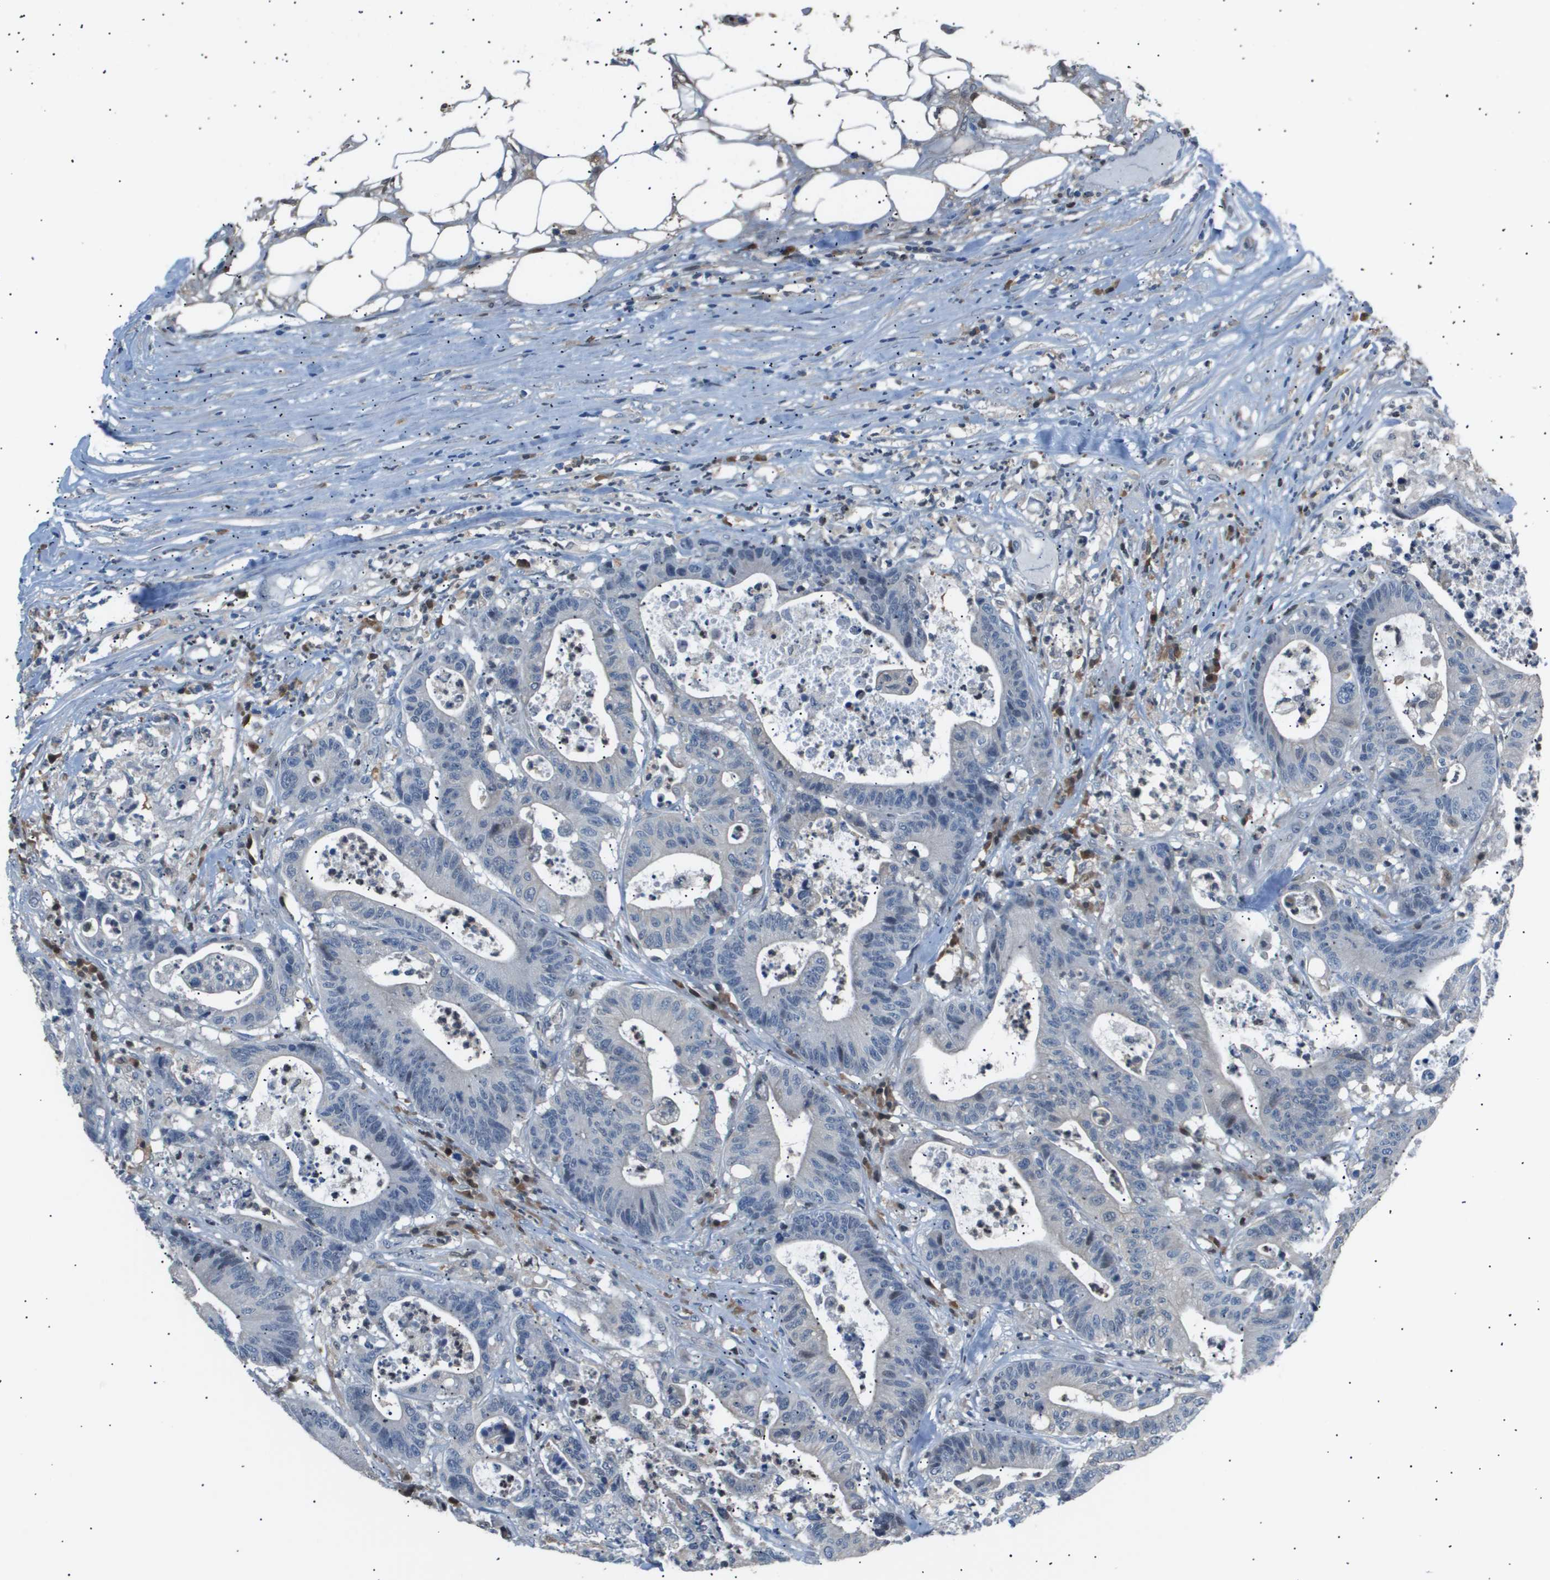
{"staining": {"intensity": "weak", "quantity": "<25%", "location": "nuclear"}, "tissue": "colorectal cancer", "cell_type": "Tumor cells", "image_type": "cancer", "snomed": [{"axis": "morphology", "description": "Adenocarcinoma, NOS"}, {"axis": "topography", "description": "Colon"}], "caption": "High magnification brightfield microscopy of adenocarcinoma (colorectal) stained with DAB (brown) and counterstained with hematoxylin (blue): tumor cells show no significant expression.", "gene": "AKR1A1", "patient": {"sex": "female", "age": 84}}